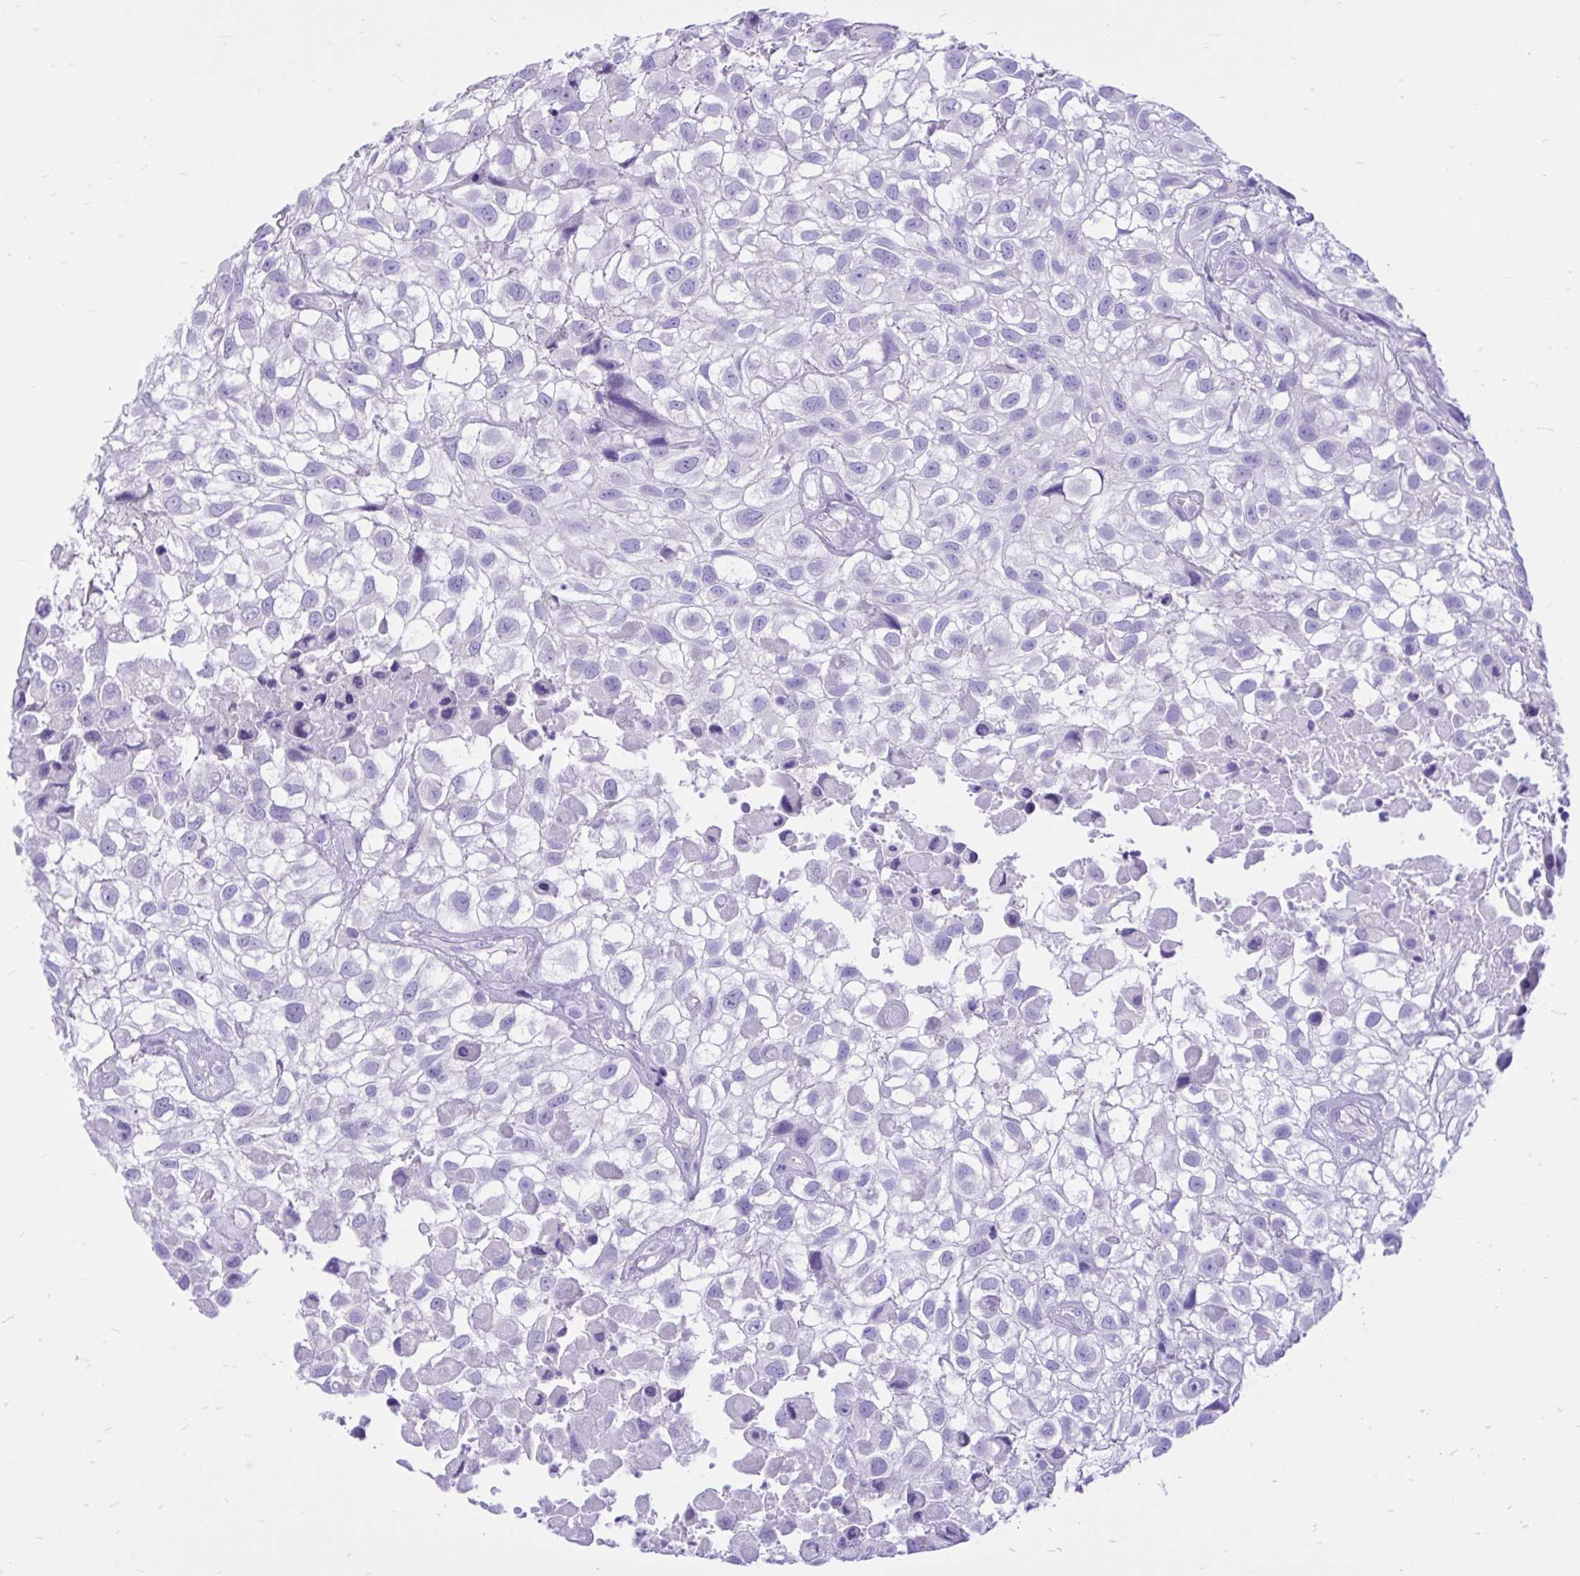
{"staining": {"intensity": "negative", "quantity": "none", "location": "none"}, "tissue": "urothelial cancer", "cell_type": "Tumor cells", "image_type": "cancer", "snomed": [{"axis": "morphology", "description": "Urothelial carcinoma, High grade"}, {"axis": "topography", "description": "Urinary bladder"}], "caption": "The histopathology image shows no significant expression in tumor cells of high-grade urothelial carcinoma.", "gene": "MON1A", "patient": {"sex": "male", "age": 56}}